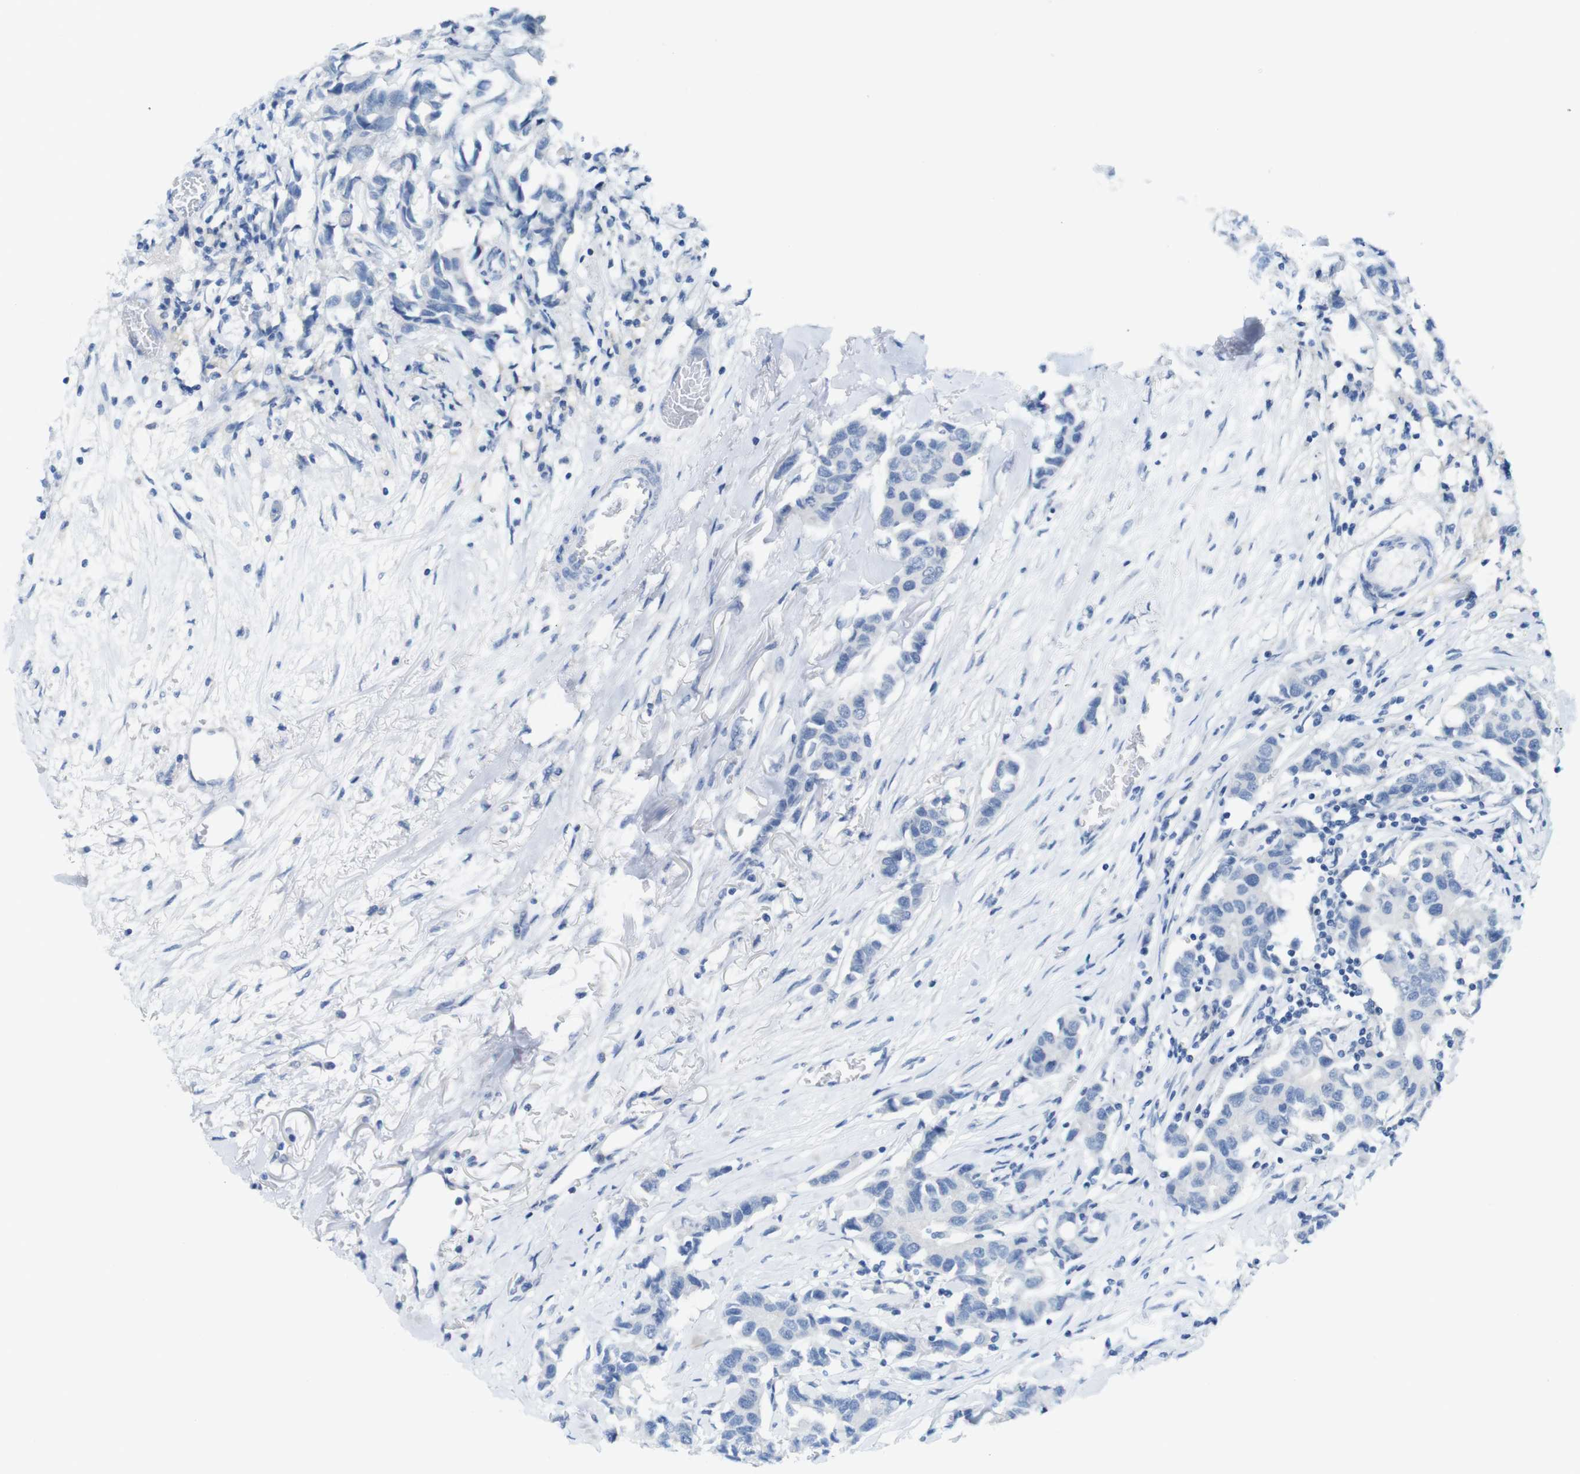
{"staining": {"intensity": "negative", "quantity": "none", "location": "none"}, "tissue": "breast cancer", "cell_type": "Tumor cells", "image_type": "cancer", "snomed": [{"axis": "morphology", "description": "Duct carcinoma"}, {"axis": "topography", "description": "Breast"}], "caption": "This is a image of immunohistochemistry staining of intraductal carcinoma (breast), which shows no positivity in tumor cells.", "gene": "OPN1SW", "patient": {"sex": "female", "age": 80}}